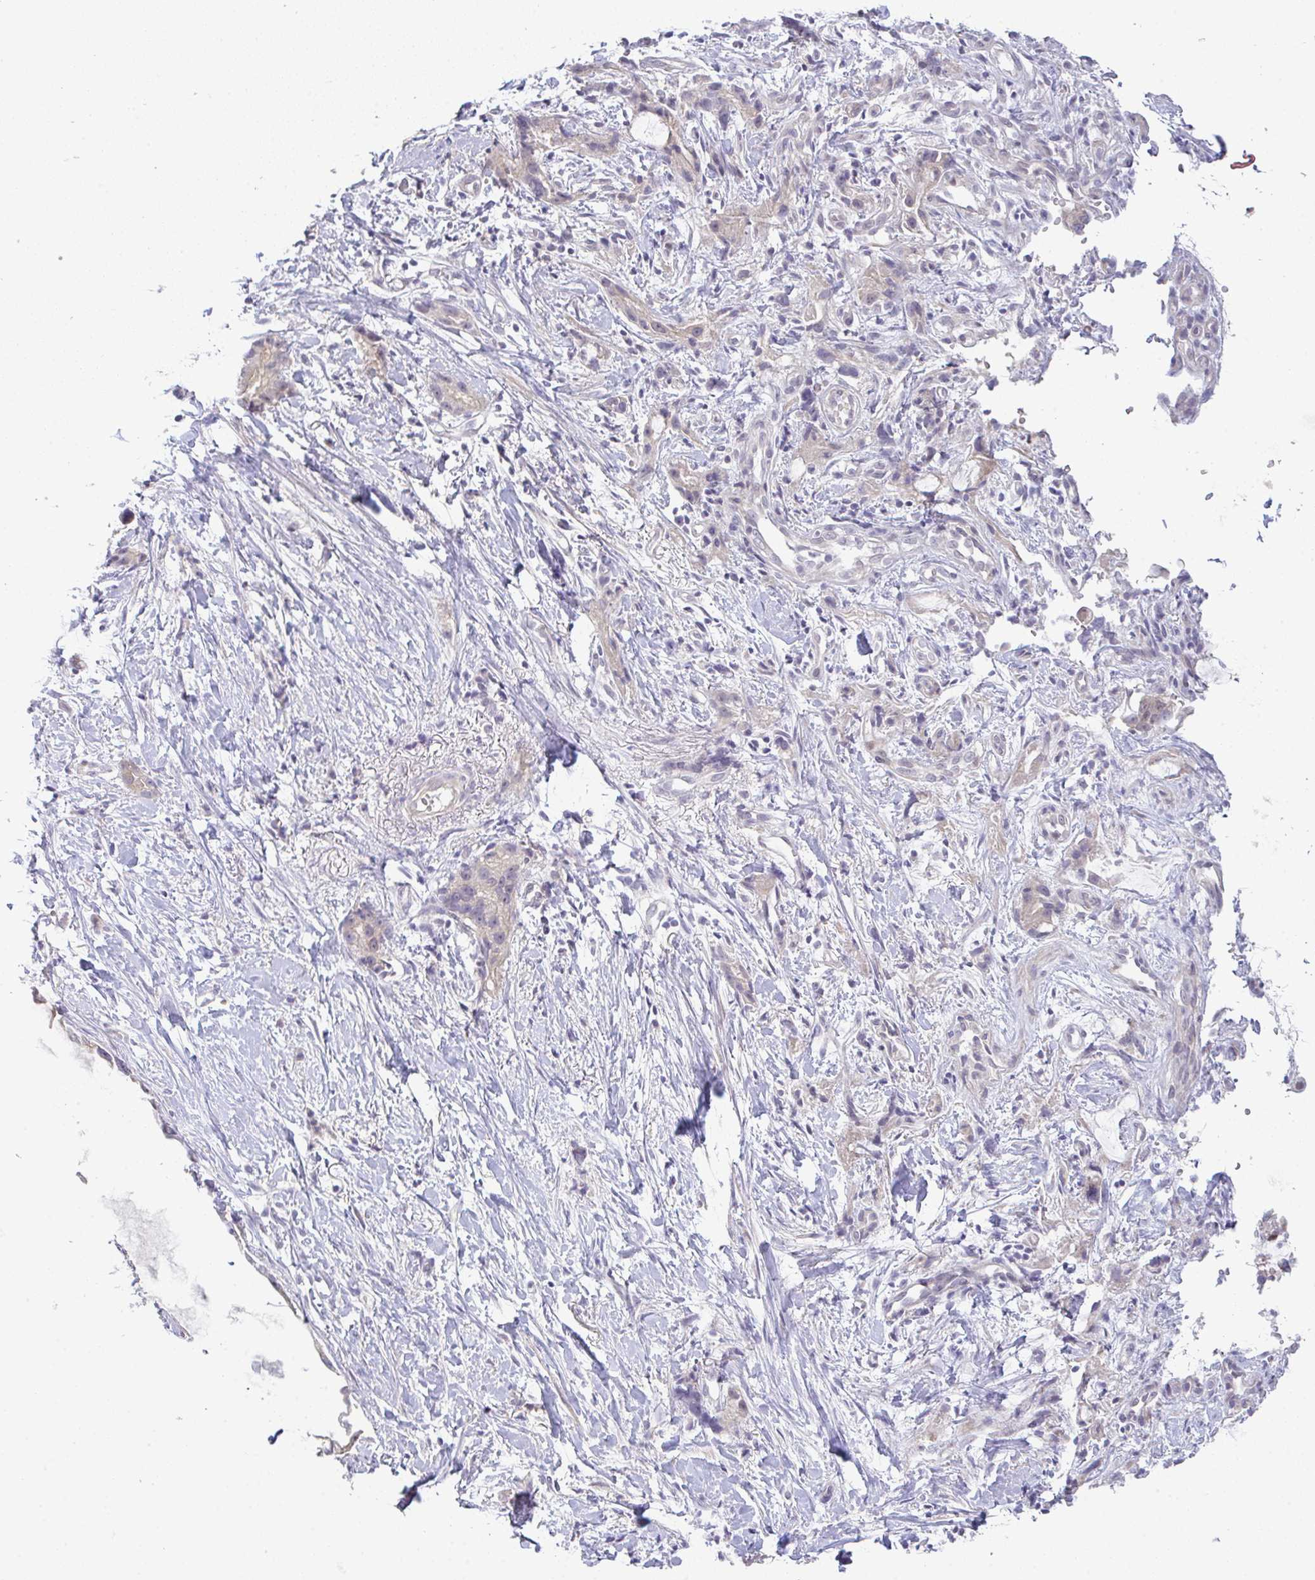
{"staining": {"intensity": "weak", "quantity": "<25%", "location": "nuclear"}, "tissue": "stomach cancer", "cell_type": "Tumor cells", "image_type": "cancer", "snomed": [{"axis": "morphology", "description": "Adenocarcinoma, NOS"}, {"axis": "topography", "description": "Stomach"}], "caption": "Stomach cancer (adenocarcinoma) stained for a protein using IHC reveals no positivity tumor cells.", "gene": "CSE1L", "patient": {"sex": "male", "age": 55}}